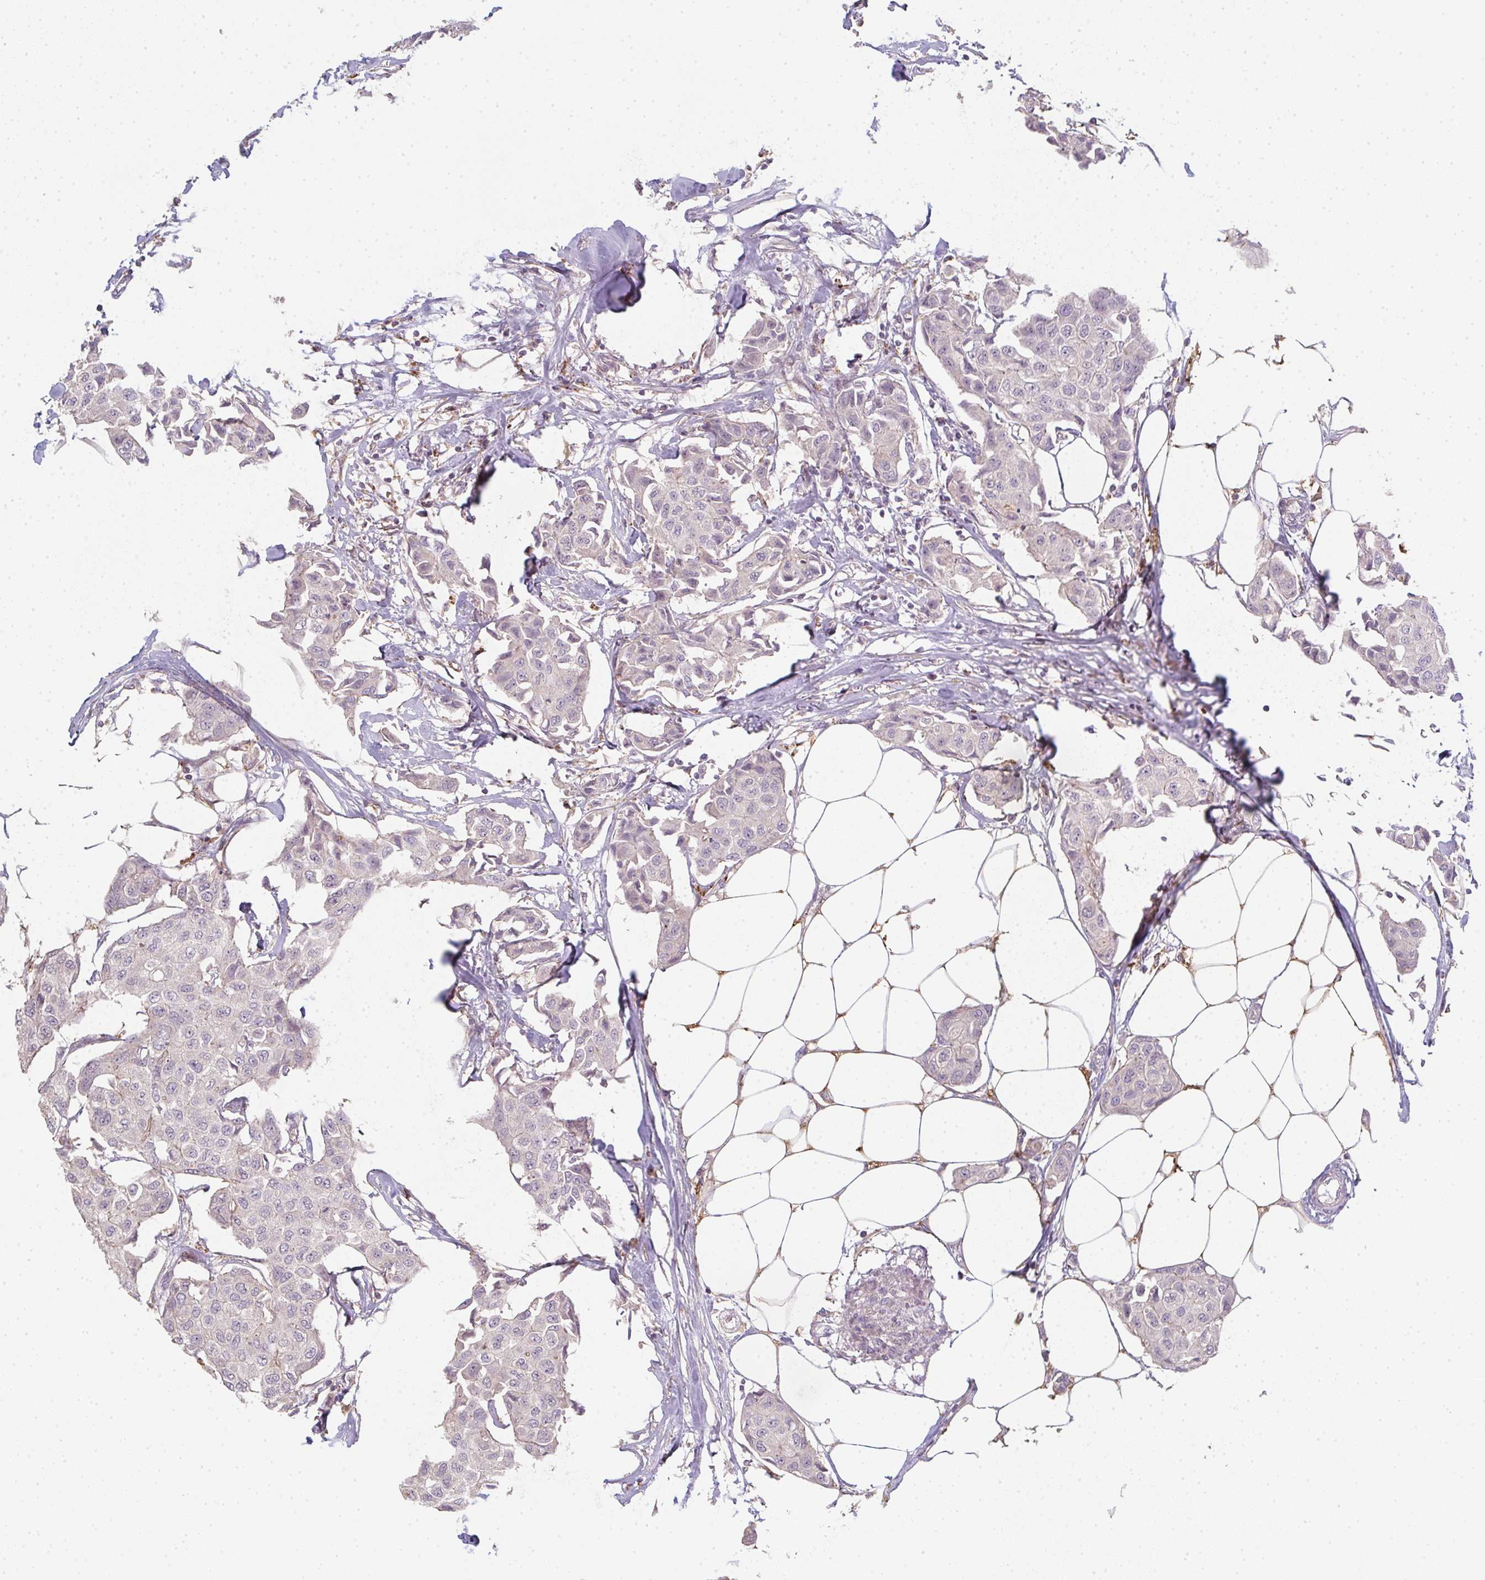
{"staining": {"intensity": "negative", "quantity": "none", "location": "none"}, "tissue": "breast cancer", "cell_type": "Tumor cells", "image_type": "cancer", "snomed": [{"axis": "morphology", "description": "Duct carcinoma"}, {"axis": "topography", "description": "Breast"}, {"axis": "topography", "description": "Lymph node"}], "caption": "Protein analysis of invasive ductal carcinoma (breast) reveals no significant expression in tumor cells.", "gene": "TMEM237", "patient": {"sex": "female", "age": 80}}